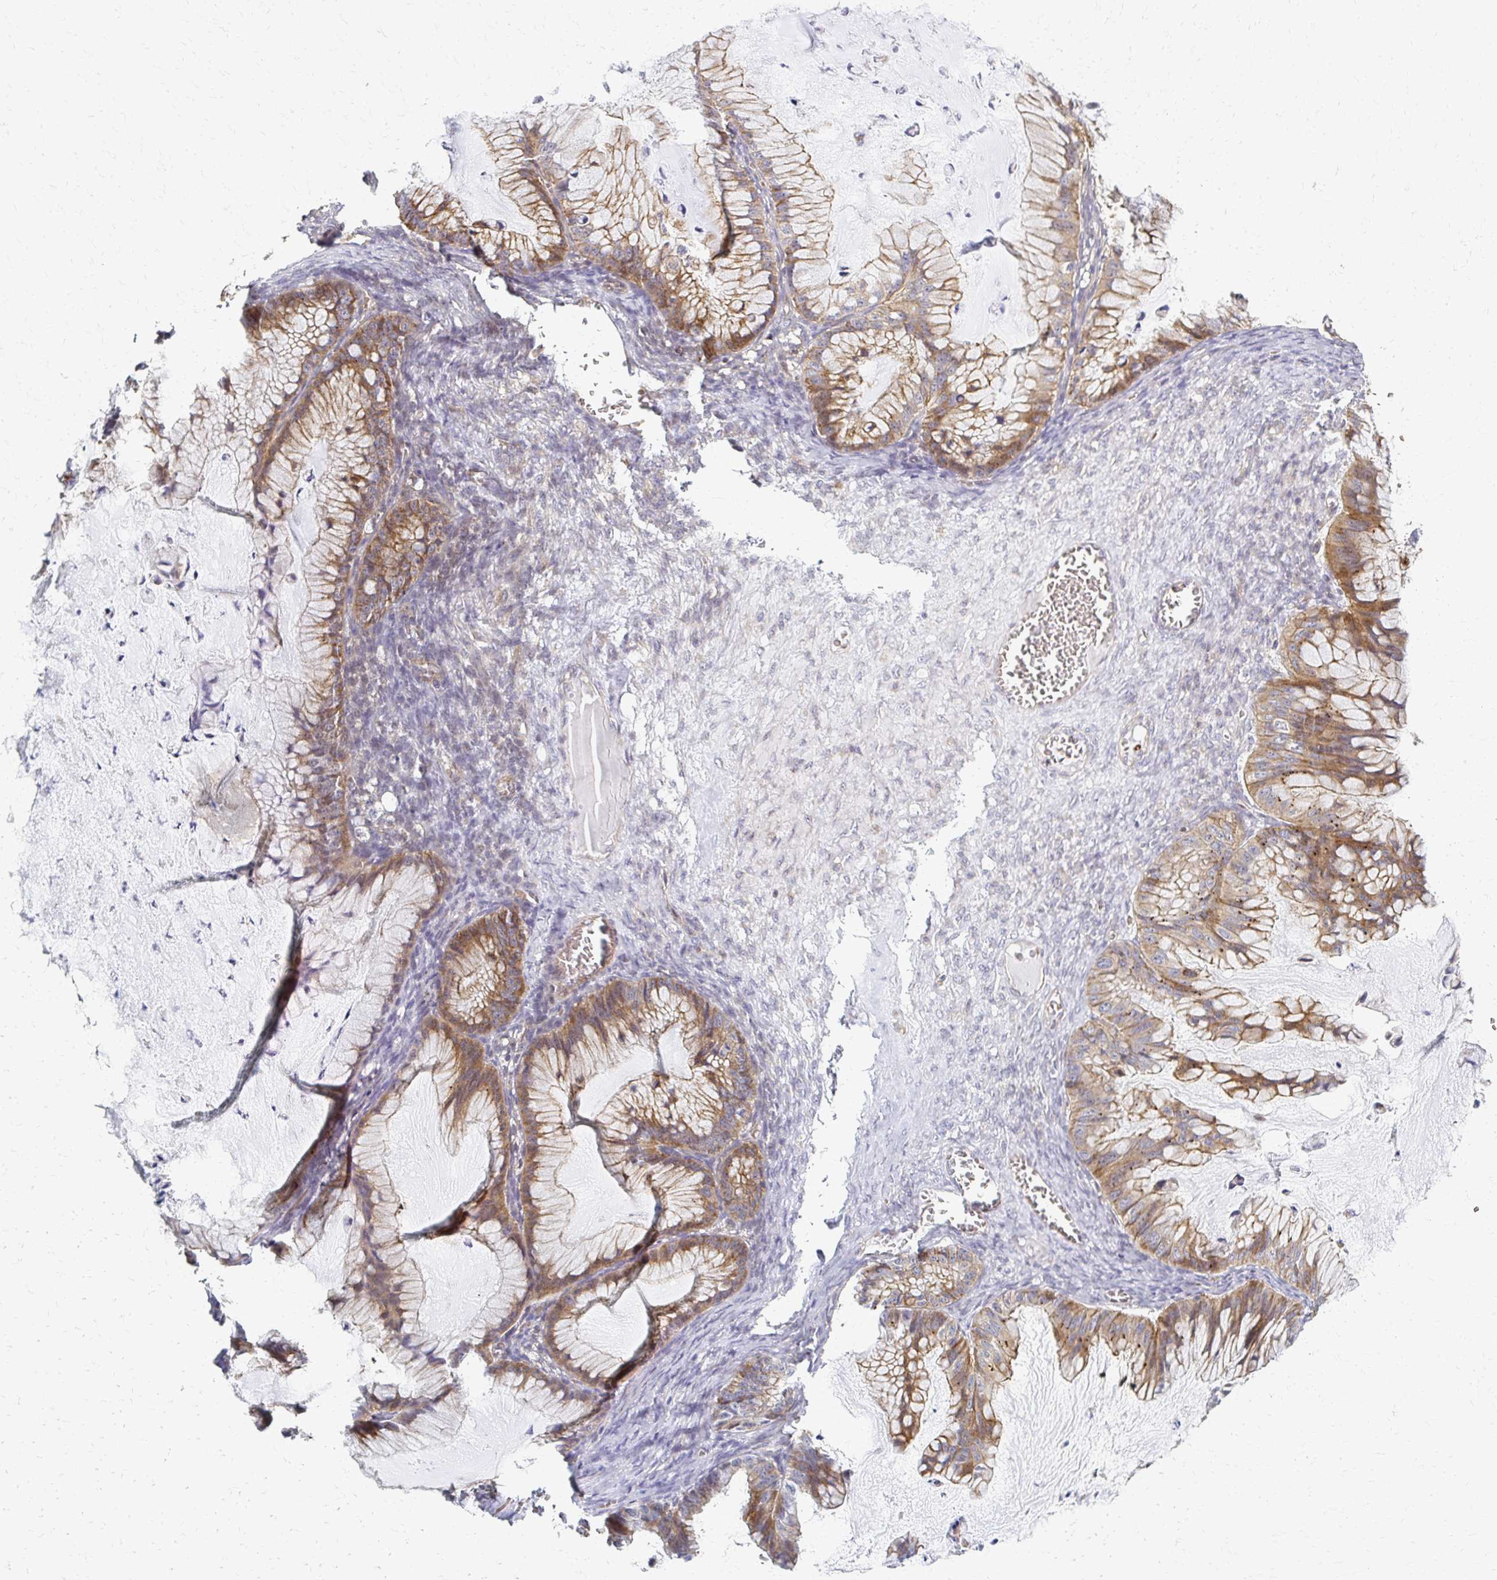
{"staining": {"intensity": "moderate", "quantity": ">75%", "location": "cytoplasmic/membranous"}, "tissue": "ovarian cancer", "cell_type": "Tumor cells", "image_type": "cancer", "snomed": [{"axis": "morphology", "description": "Cystadenocarcinoma, mucinous, NOS"}, {"axis": "topography", "description": "Ovary"}], "caption": "Protein staining displays moderate cytoplasmic/membranous positivity in about >75% of tumor cells in ovarian cancer. (Brightfield microscopy of DAB IHC at high magnification).", "gene": "SKA2", "patient": {"sex": "female", "age": 72}}